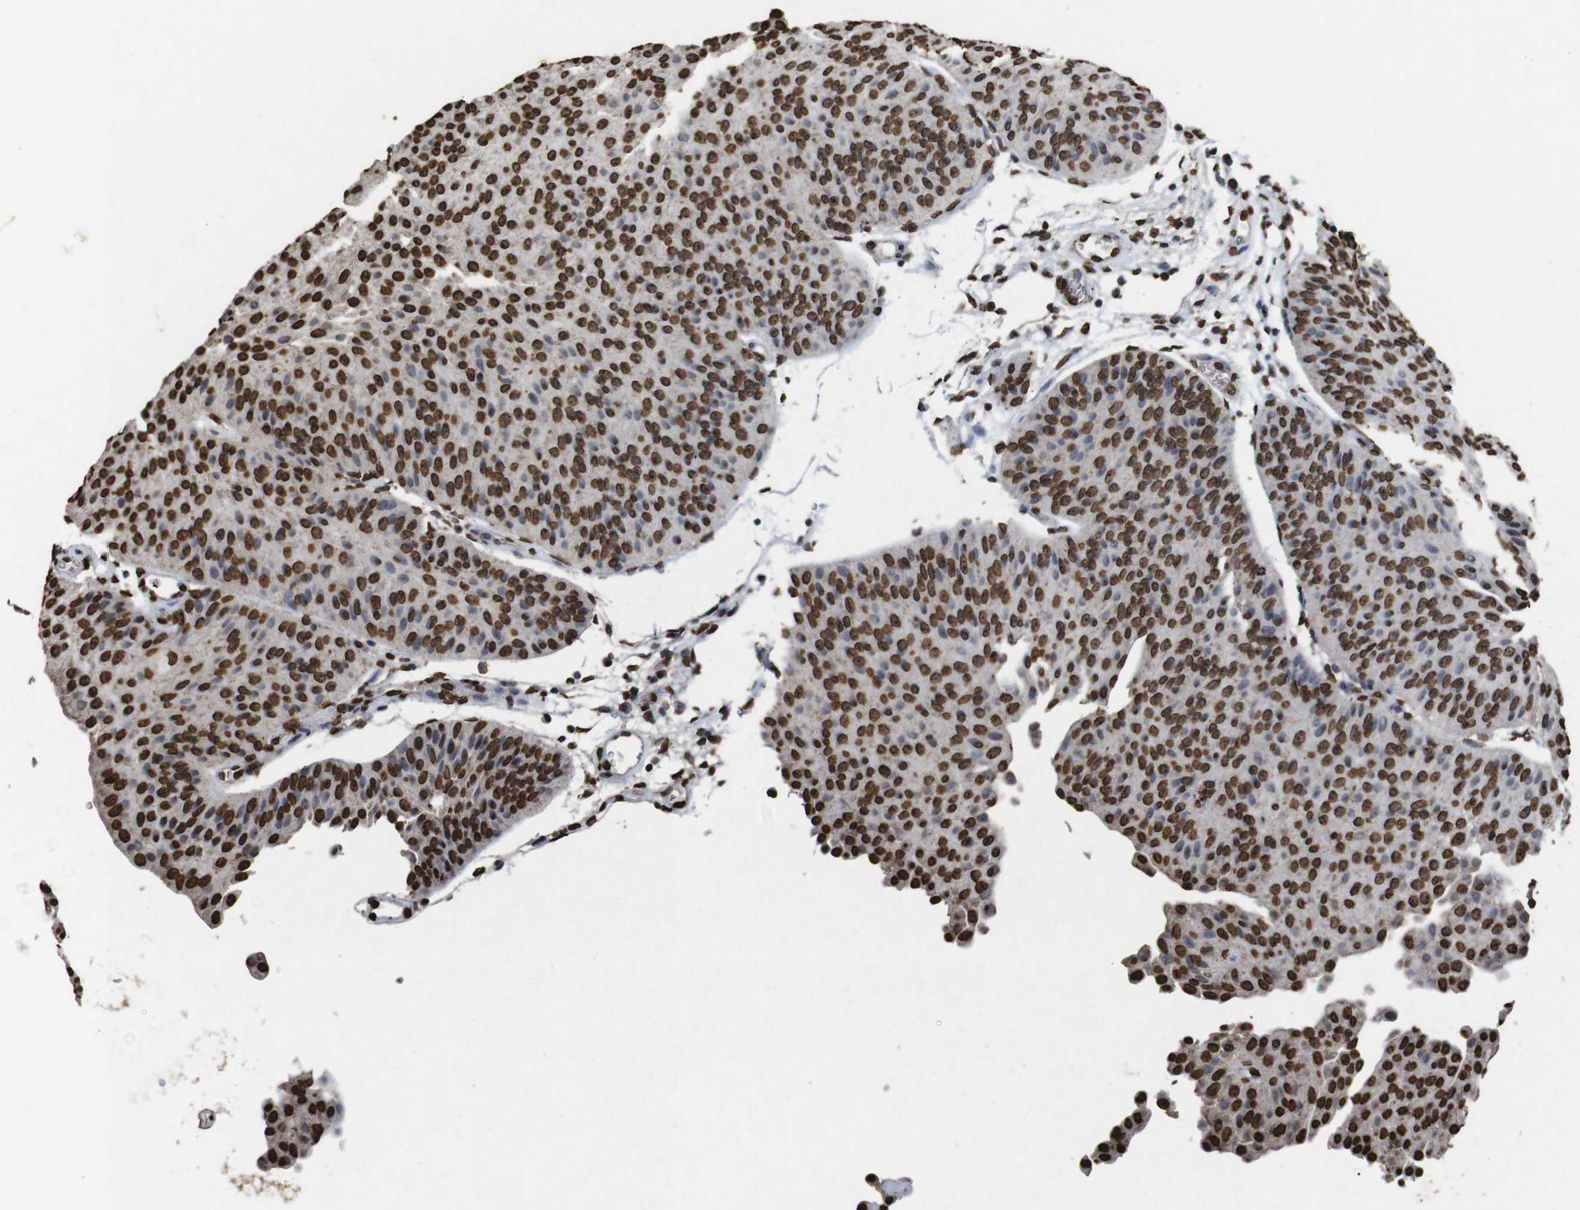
{"staining": {"intensity": "strong", "quantity": ">75%", "location": "nuclear"}, "tissue": "urothelial cancer", "cell_type": "Tumor cells", "image_type": "cancer", "snomed": [{"axis": "morphology", "description": "Urothelial carcinoma, Low grade"}, {"axis": "topography", "description": "Urinary bladder"}], "caption": "Immunohistochemical staining of human urothelial carcinoma (low-grade) reveals strong nuclear protein expression in about >75% of tumor cells.", "gene": "MDM2", "patient": {"sex": "female", "age": 60}}